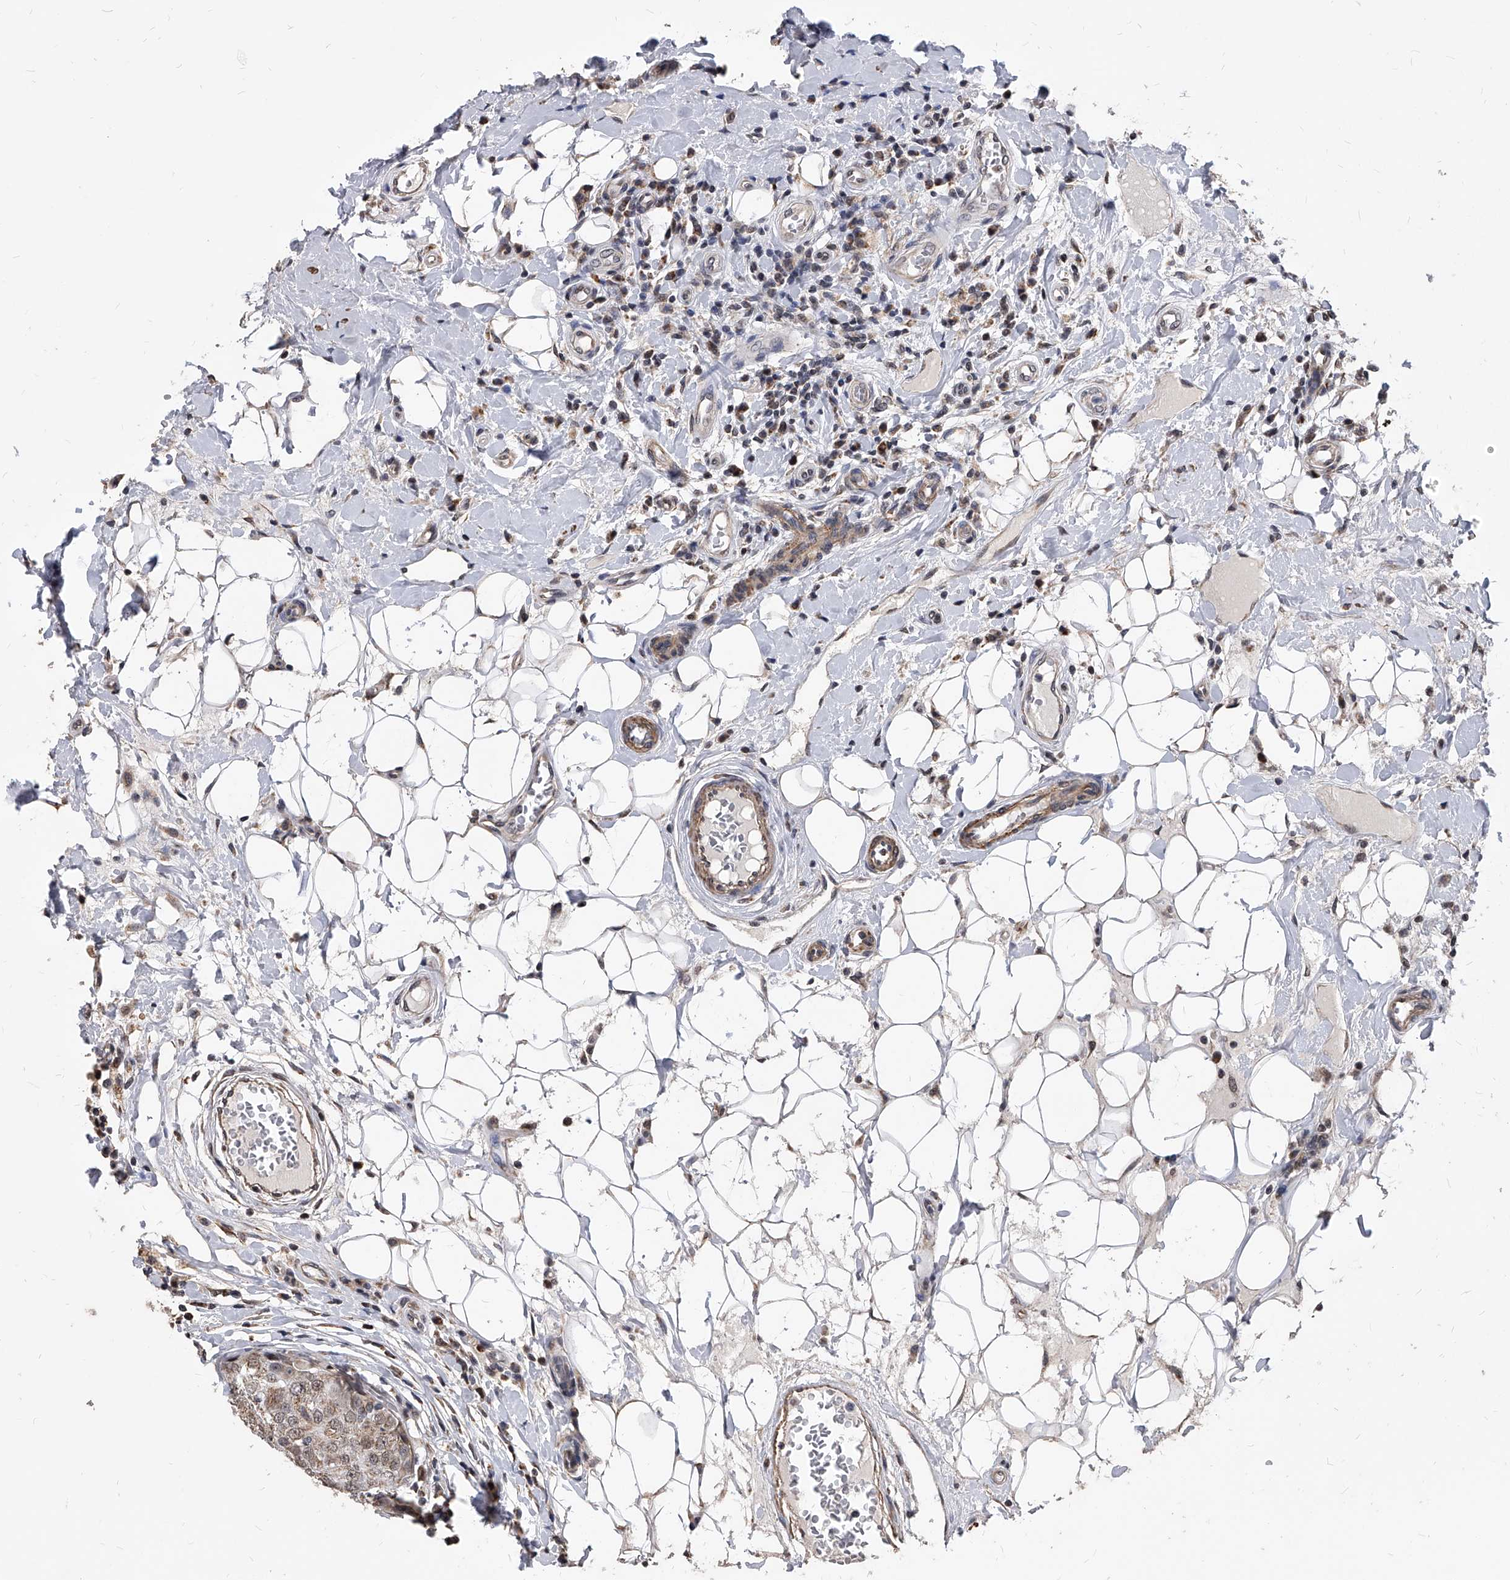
{"staining": {"intensity": "weak", "quantity": ">75%", "location": "cytoplasmic/membranous"}, "tissue": "breast cancer", "cell_type": "Tumor cells", "image_type": "cancer", "snomed": [{"axis": "morphology", "description": "Duct carcinoma"}, {"axis": "topography", "description": "Breast"}], "caption": "About >75% of tumor cells in human breast cancer demonstrate weak cytoplasmic/membranous protein expression as visualized by brown immunohistochemical staining.", "gene": "DUSP22", "patient": {"sex": "female", "age": 27}}